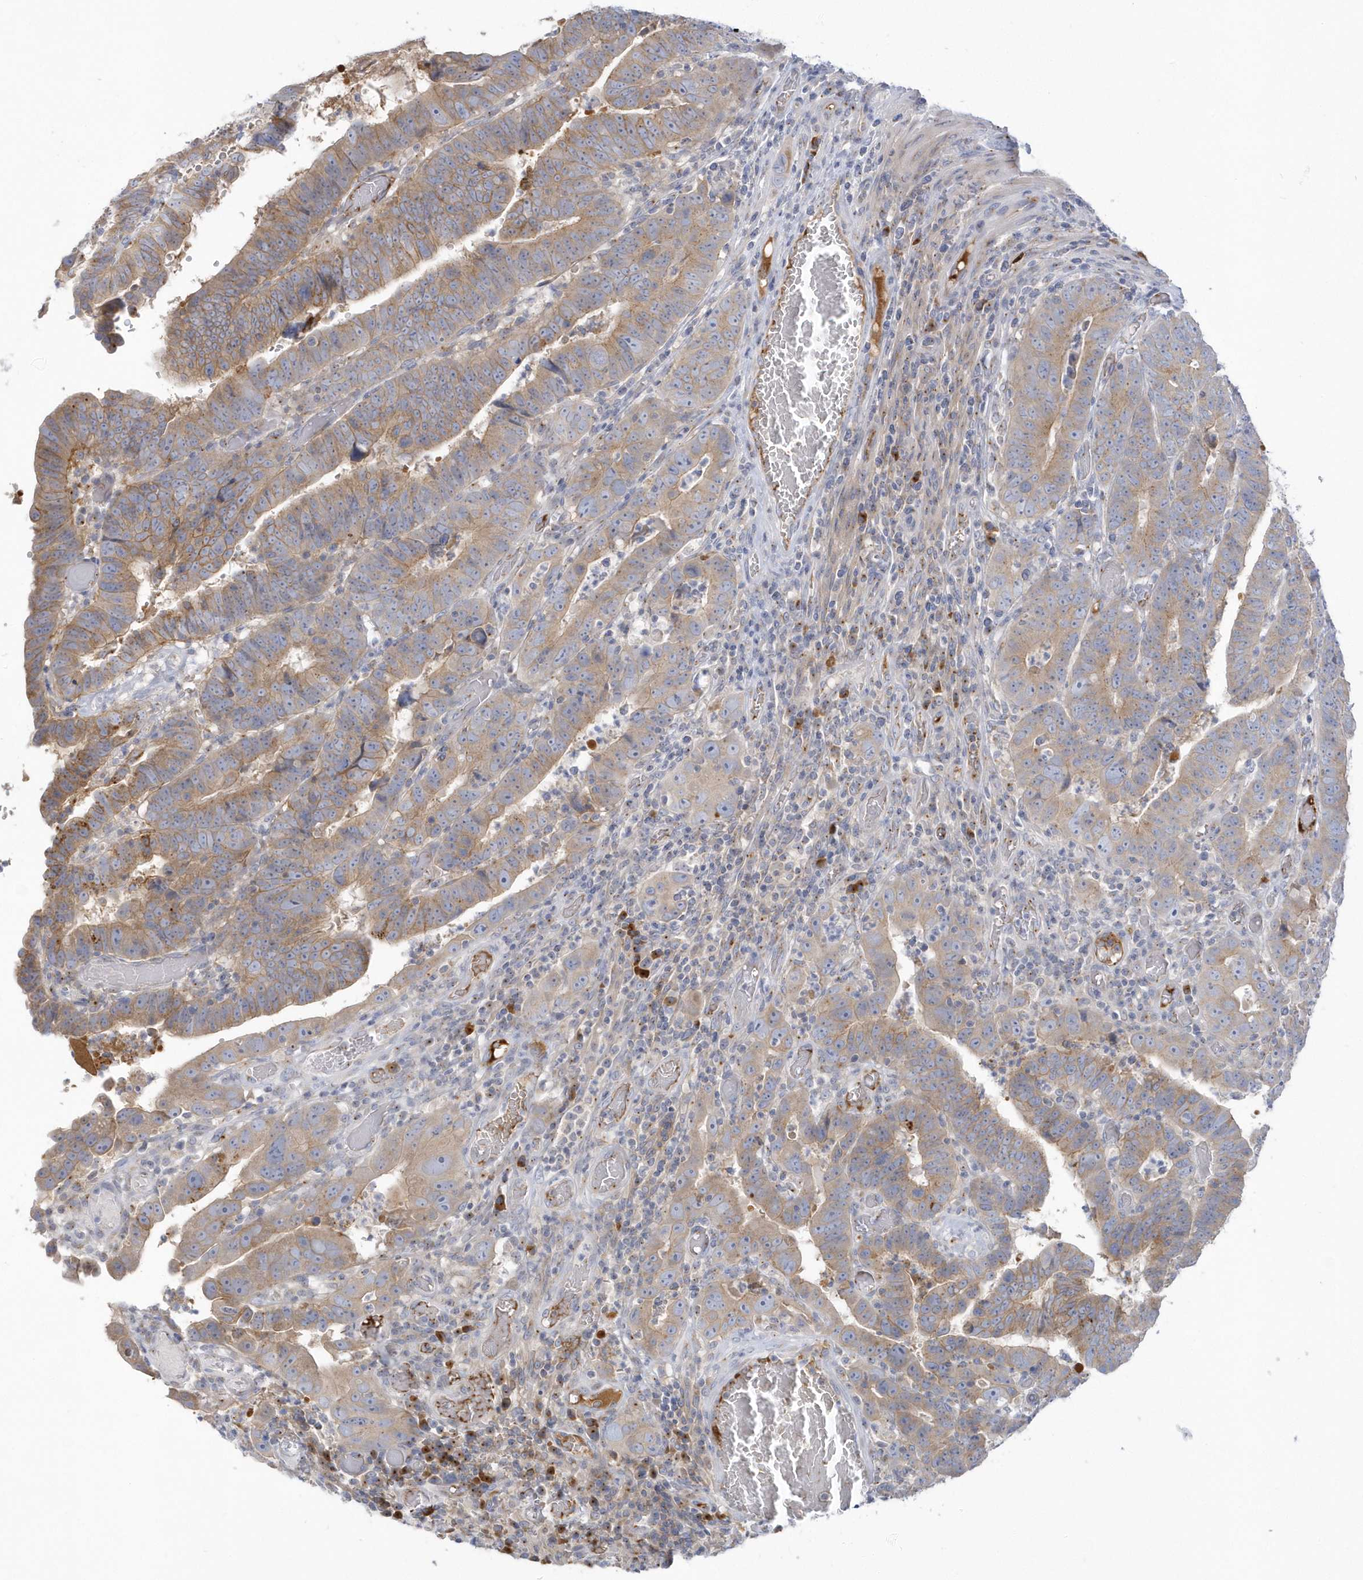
{"staining": {"intensity": "moderate", "quantity": ">75%", "location": "cytoplasmic/membranous"}, "tissue": "colorectal cancer", "cell_type": "Tumor cells", "image_type": "cancer", "snomed": [{"axis": "morphology", "description": "Normal tissue, NOS"}, {"axis": "morphology", "description": "Adenocarcinoma, NOS"}, {"axis": "topography", "description": "Rectum"}], "caption": "Brown immunohistochemical staining in human colorectal cancer (adenocarcinoma) shows moderate cytoplasmic/membranous positivity in approximately >75% of tumor cells.", "gene": "SEMA3D", "patient": {"sex": "female", "age": 65}}